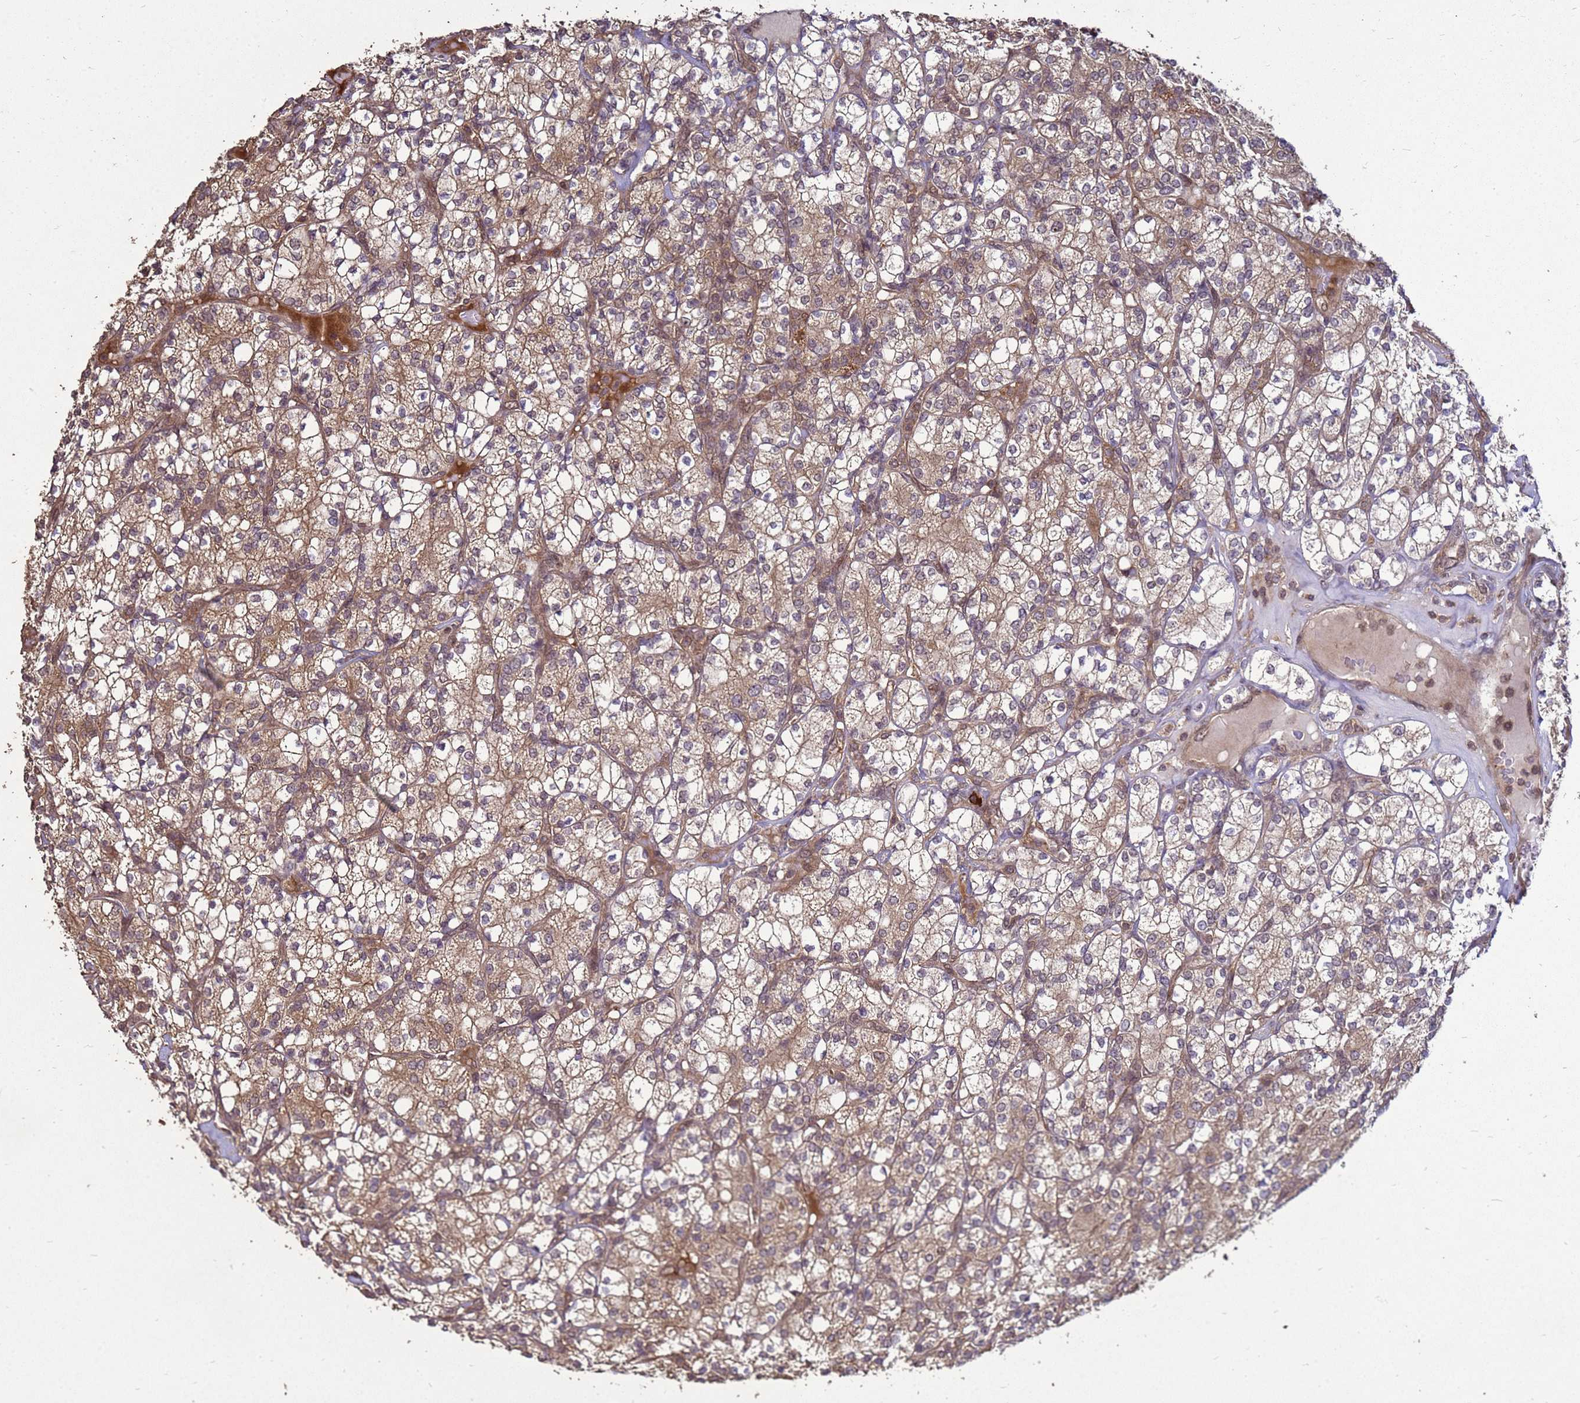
{"staining": {"intensity": "moderate", "quantity": "25%-75%", "location": "cytoplasmic/membranous"}, "tissue": "renal cancer", "cell_type": "Tumor cells", "image_type": "cancer", "snomed": [{"axis": "morphology", "description": "Adenocarcinoma, NOS"}, {"axis": "topography", "description": "Kidney"}], "caption": "This image shows adenocarcinoma (renal) stained with immunohistochemistry (IHC) to label a protein in brown. The cytoplasmic/membranous of tumor cells show moderate positivity for the protein. Nuclei are counter-stained blue.", "gene": "CRBN", "patient": {"sex": "male", "age": 77}}